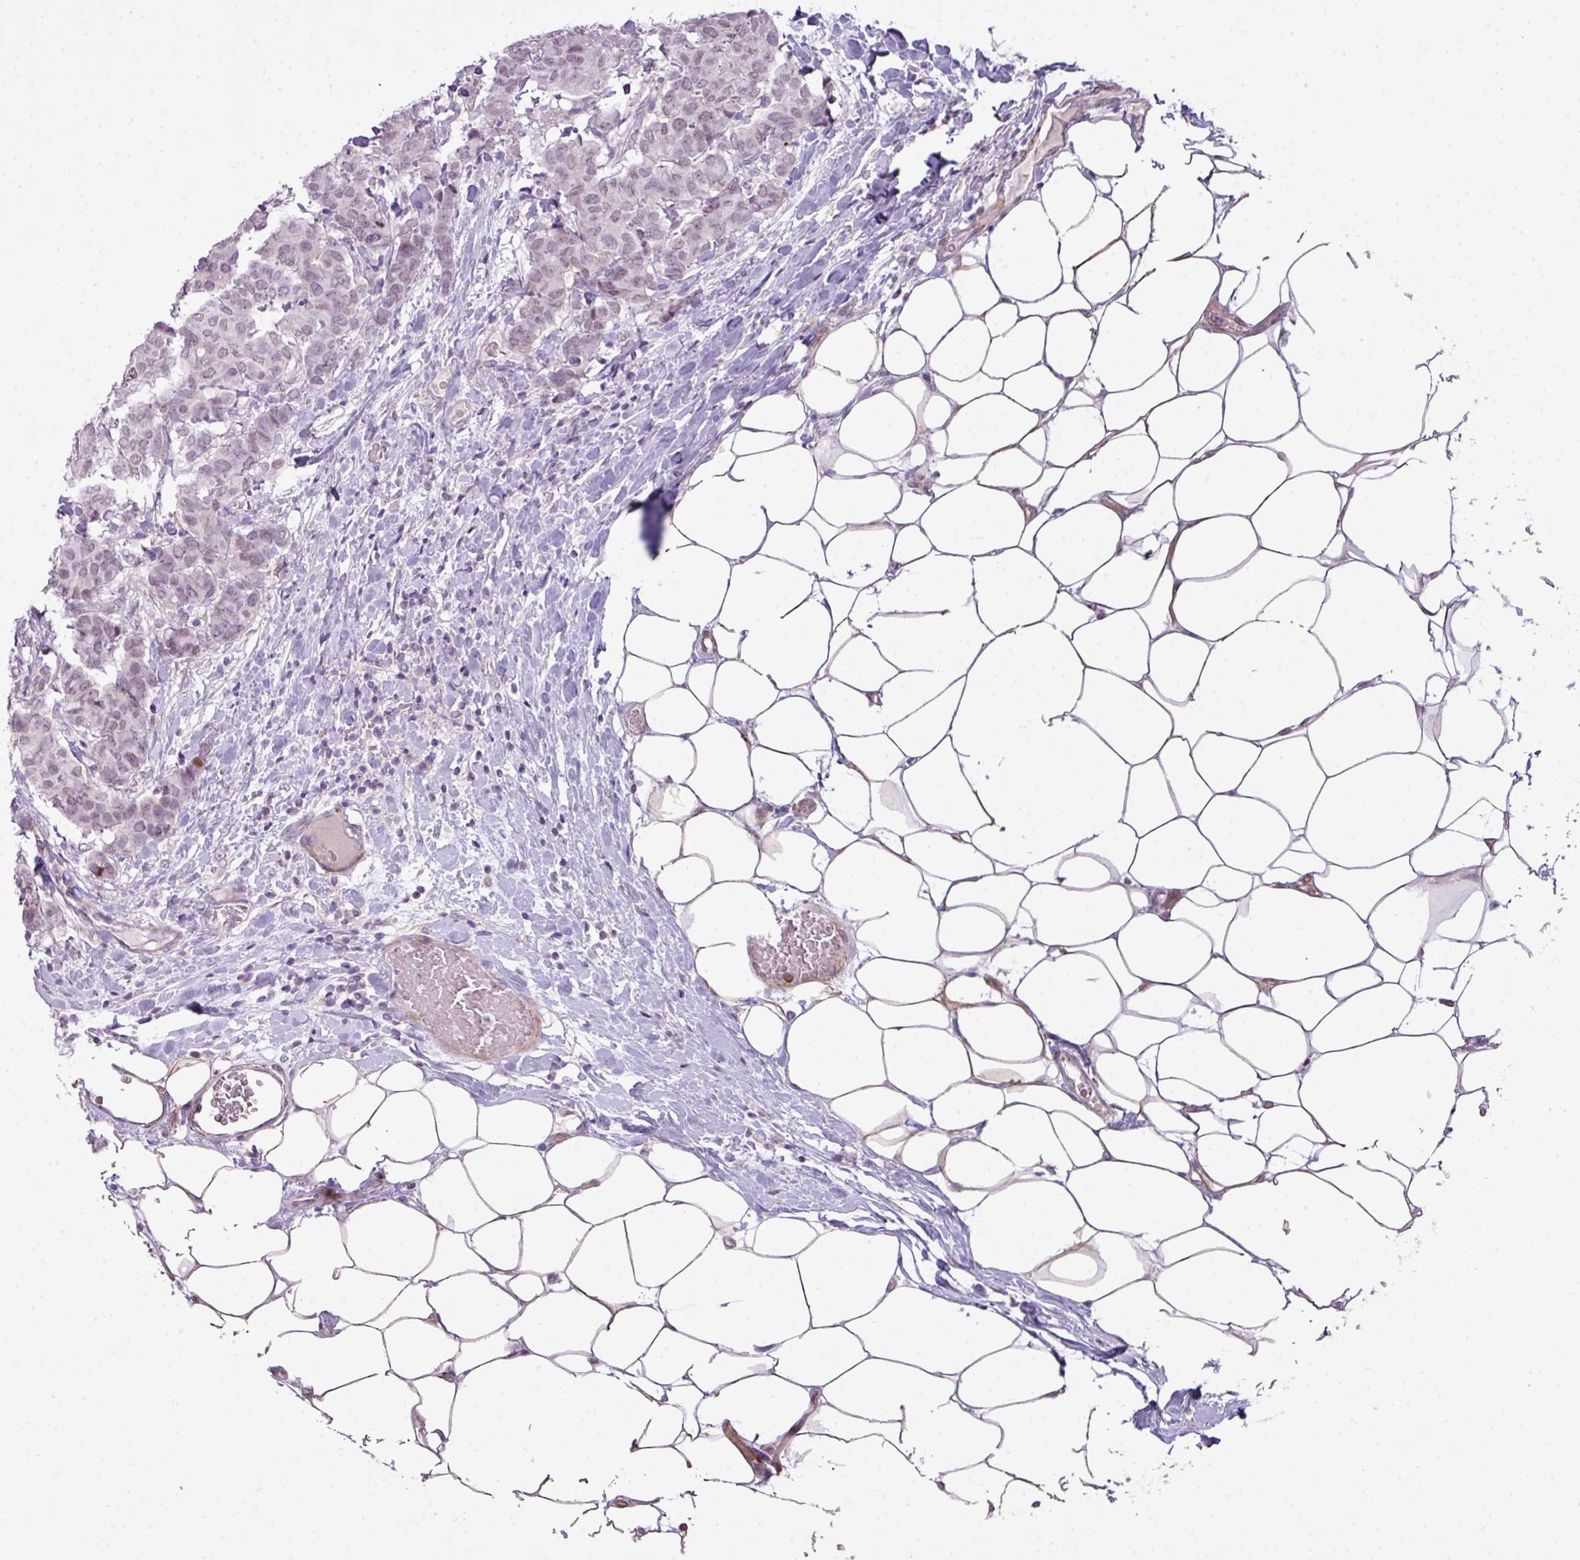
{"staining": {"intensity": "weak", "quantity": "25%-75%", "location": "nuclear"}, "tissue": "breast cancer", "cell_type": "Tumor cells", "image_type": "cancer", "snomed": [{"axis": "morphology", "description": "Duct carcinoma"}, {"axis": "topography", "description": "Breast"}], "caption": "Protein expression analysis of human infiltrating ductal carcinoma (breast) reveals weak nuclear staining in about 25%-75% of tumor cells.", "gene": "ZNF688", "patient": {"sex": "female", "age": 75}}